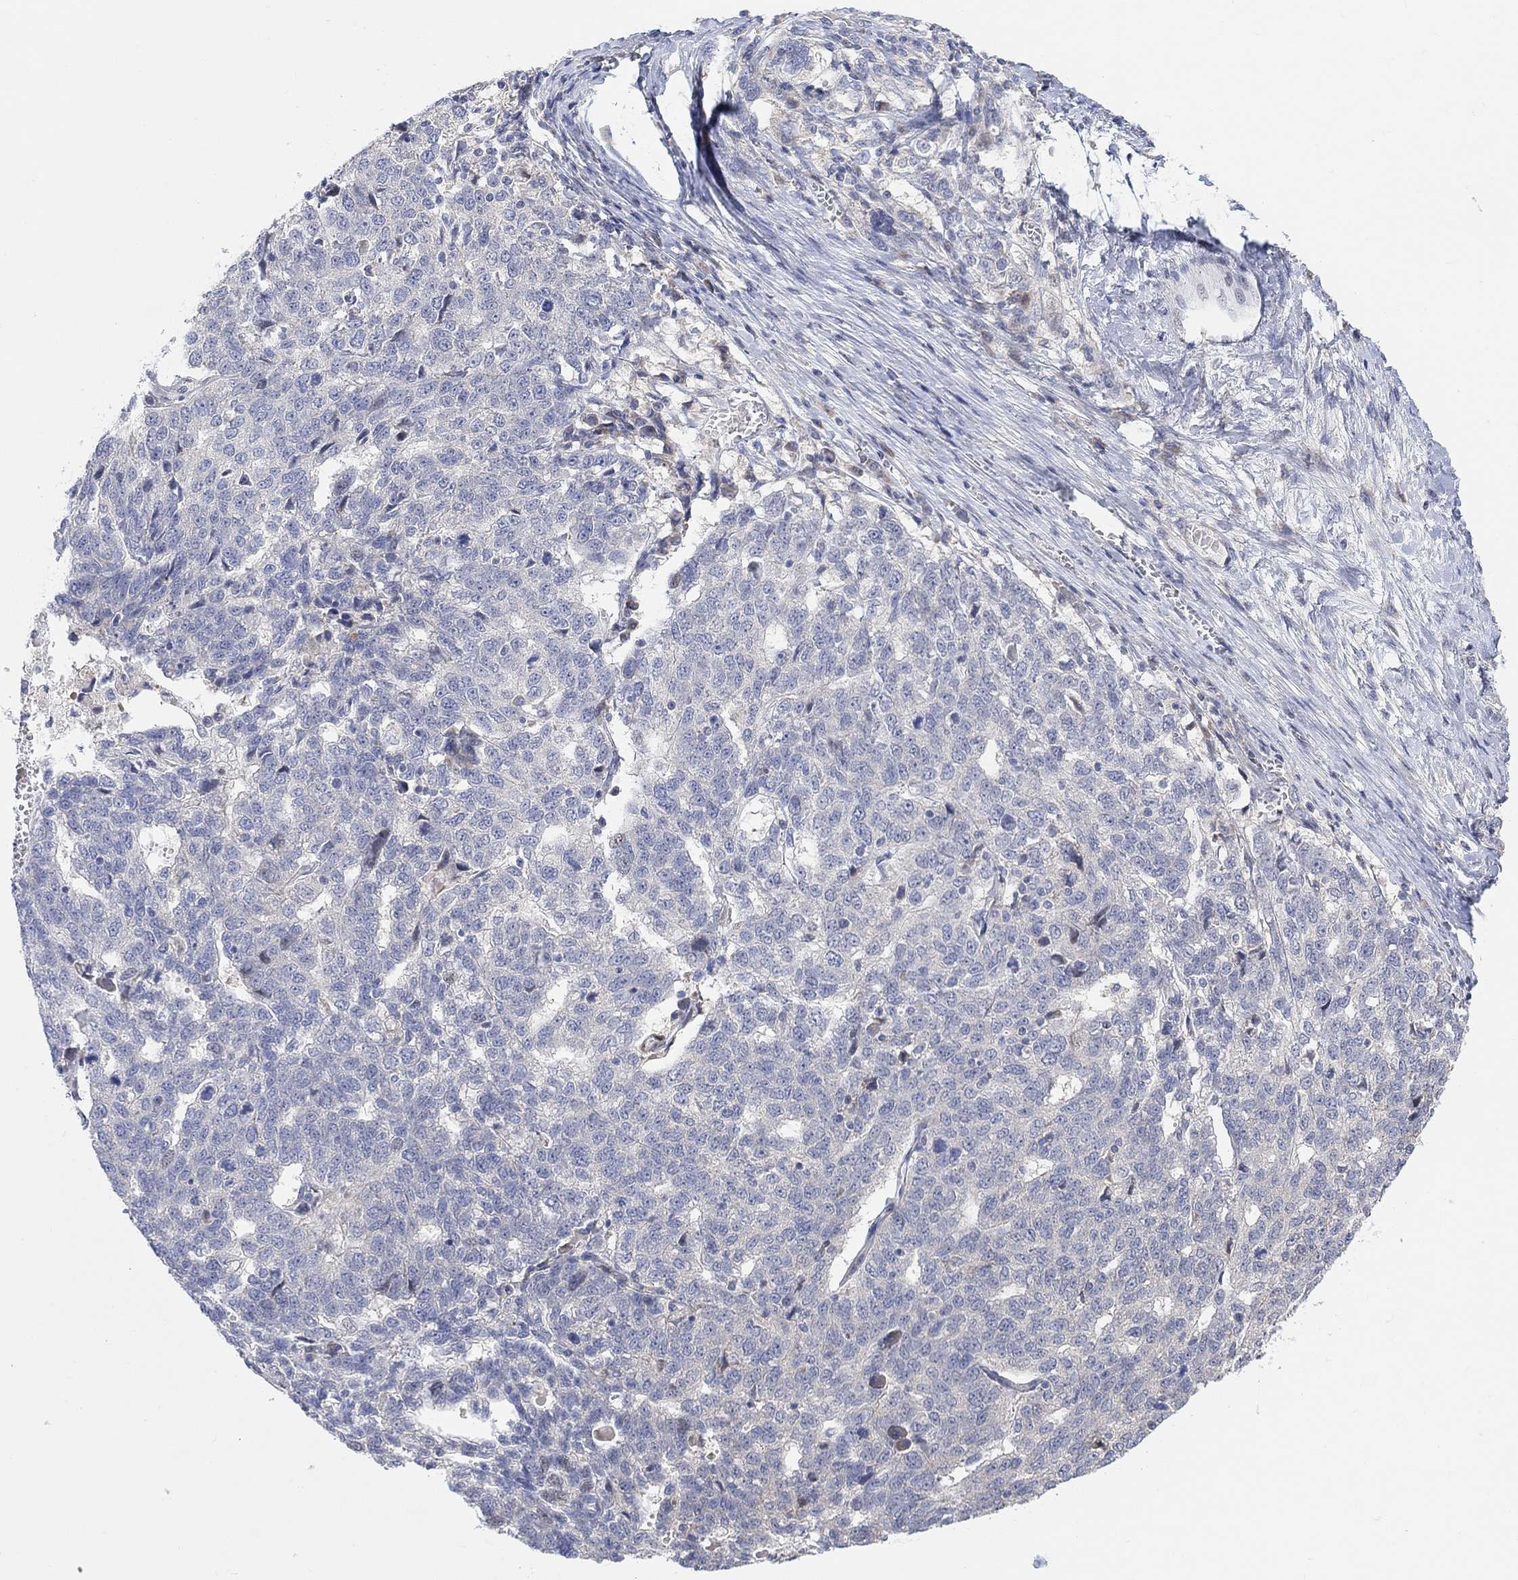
{"staining": {"intensity": "negative", "quantity": "none", "location": "none"}, "tissue": "ovarian cancer", "cell_type": "Tumor cells", "image_type": "cancer", "snomed": [{"axis": "morphology", "description": "Cystadenocarcinoma, serous, NOS"}, {"axis": "topography", "description": "Ovary"}], "caption": "High power microscopy histopathology image of an IHC image of ovarian cancer (serous cystadenocarcinoma), revealing no significant expression in tumor cells.", "gene": "CNTF", "patient": {"sex": "female", "age": 71}}